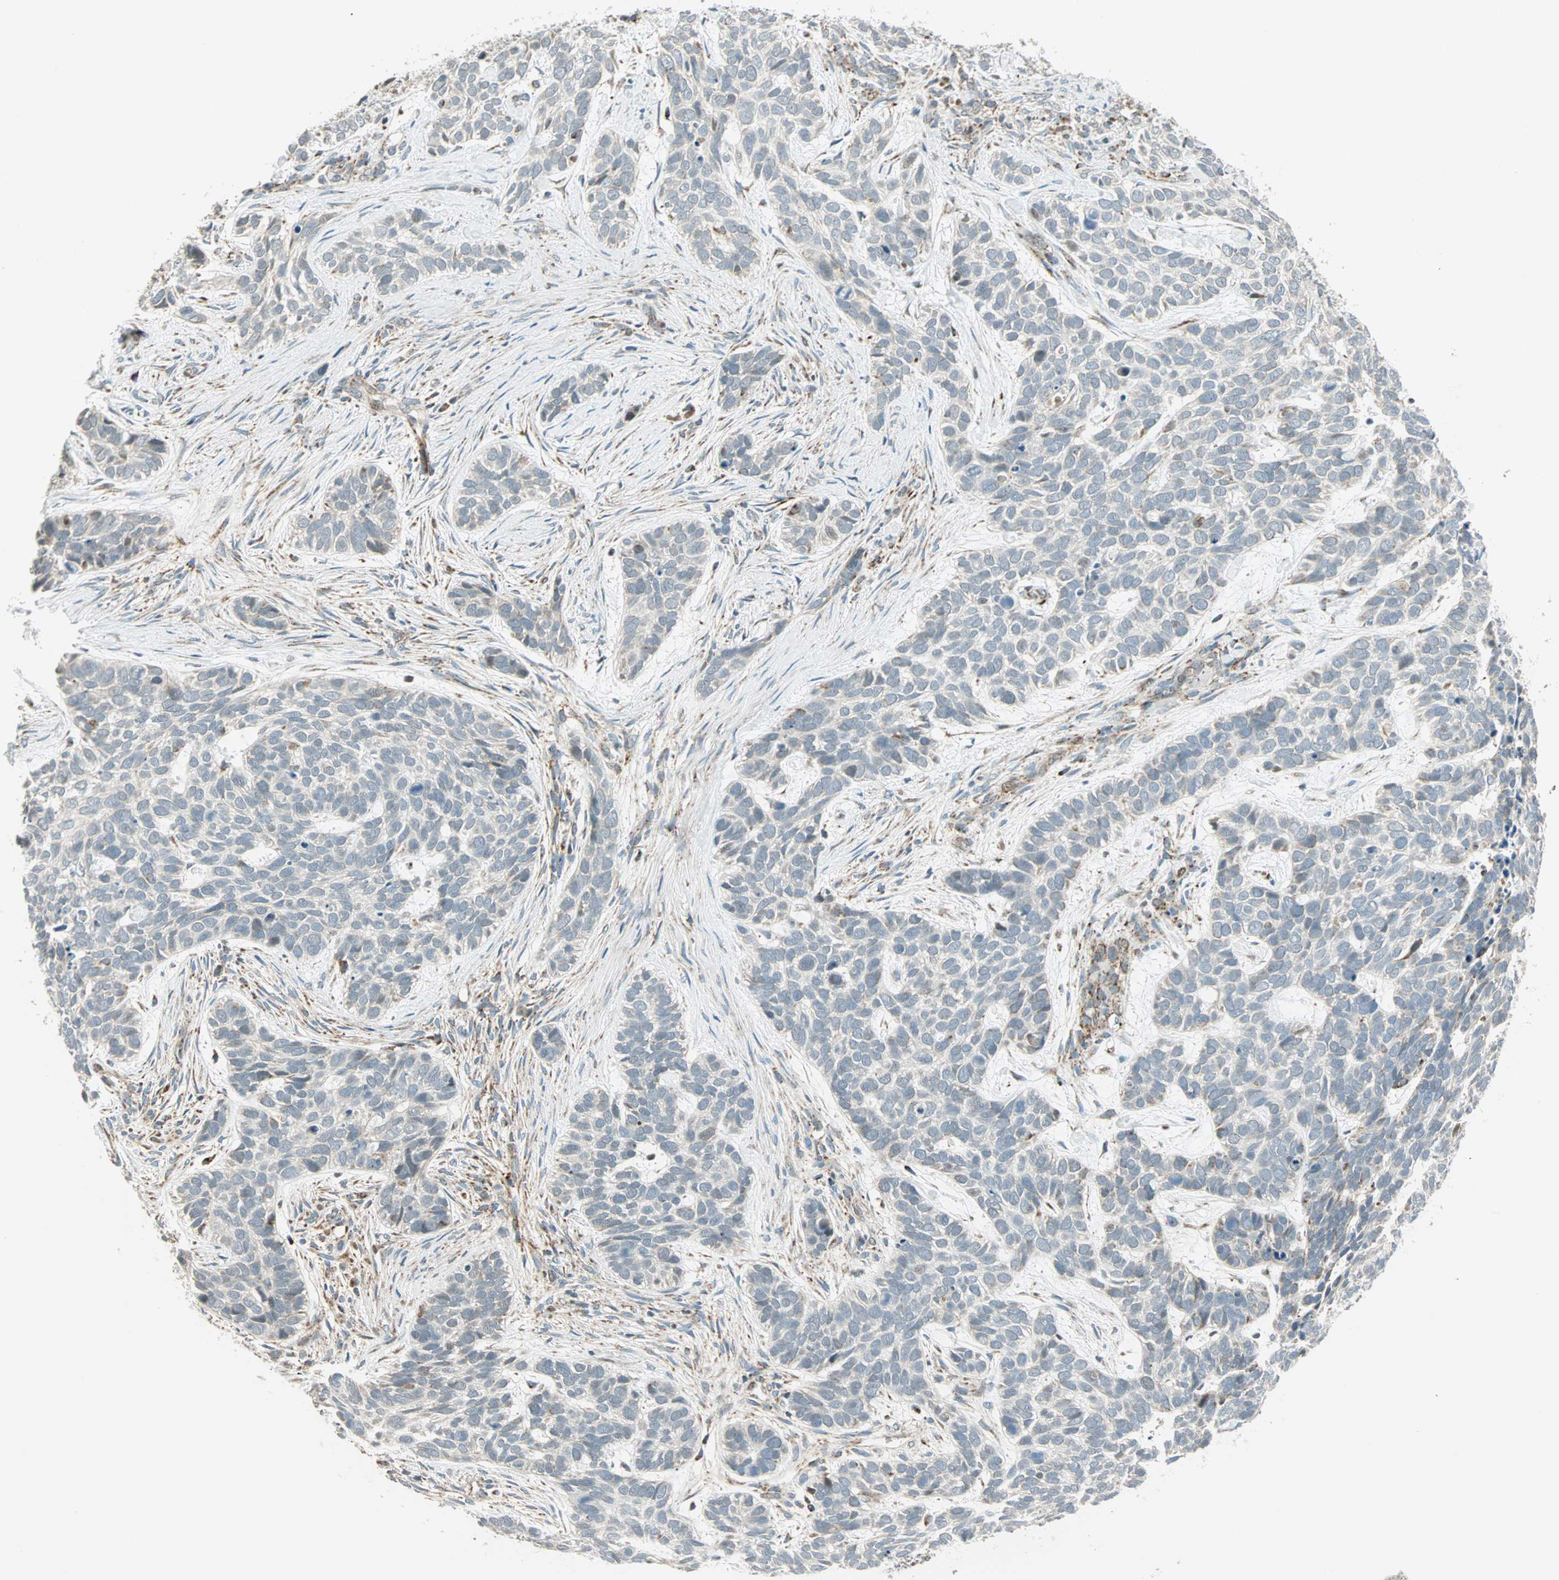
{"staining": {"intensity": "negative", "quantity": "none", "location": "none"}, "tissue": "skin cancer", "cell_type": "Tumor cells", "image_type": "cancer", "snomed": [{"axis": "morphology", "description": "Basal cell carcinoma"}, {"axis": "topography", "description": "Skin"}], "caption": "A histopathology image of basal cell carcinoma (skin) stained for a protein exhibits no brown staining in tumor cells.", "gene": "SPRY4", "patient": {"sex": "male", "age": 87}}